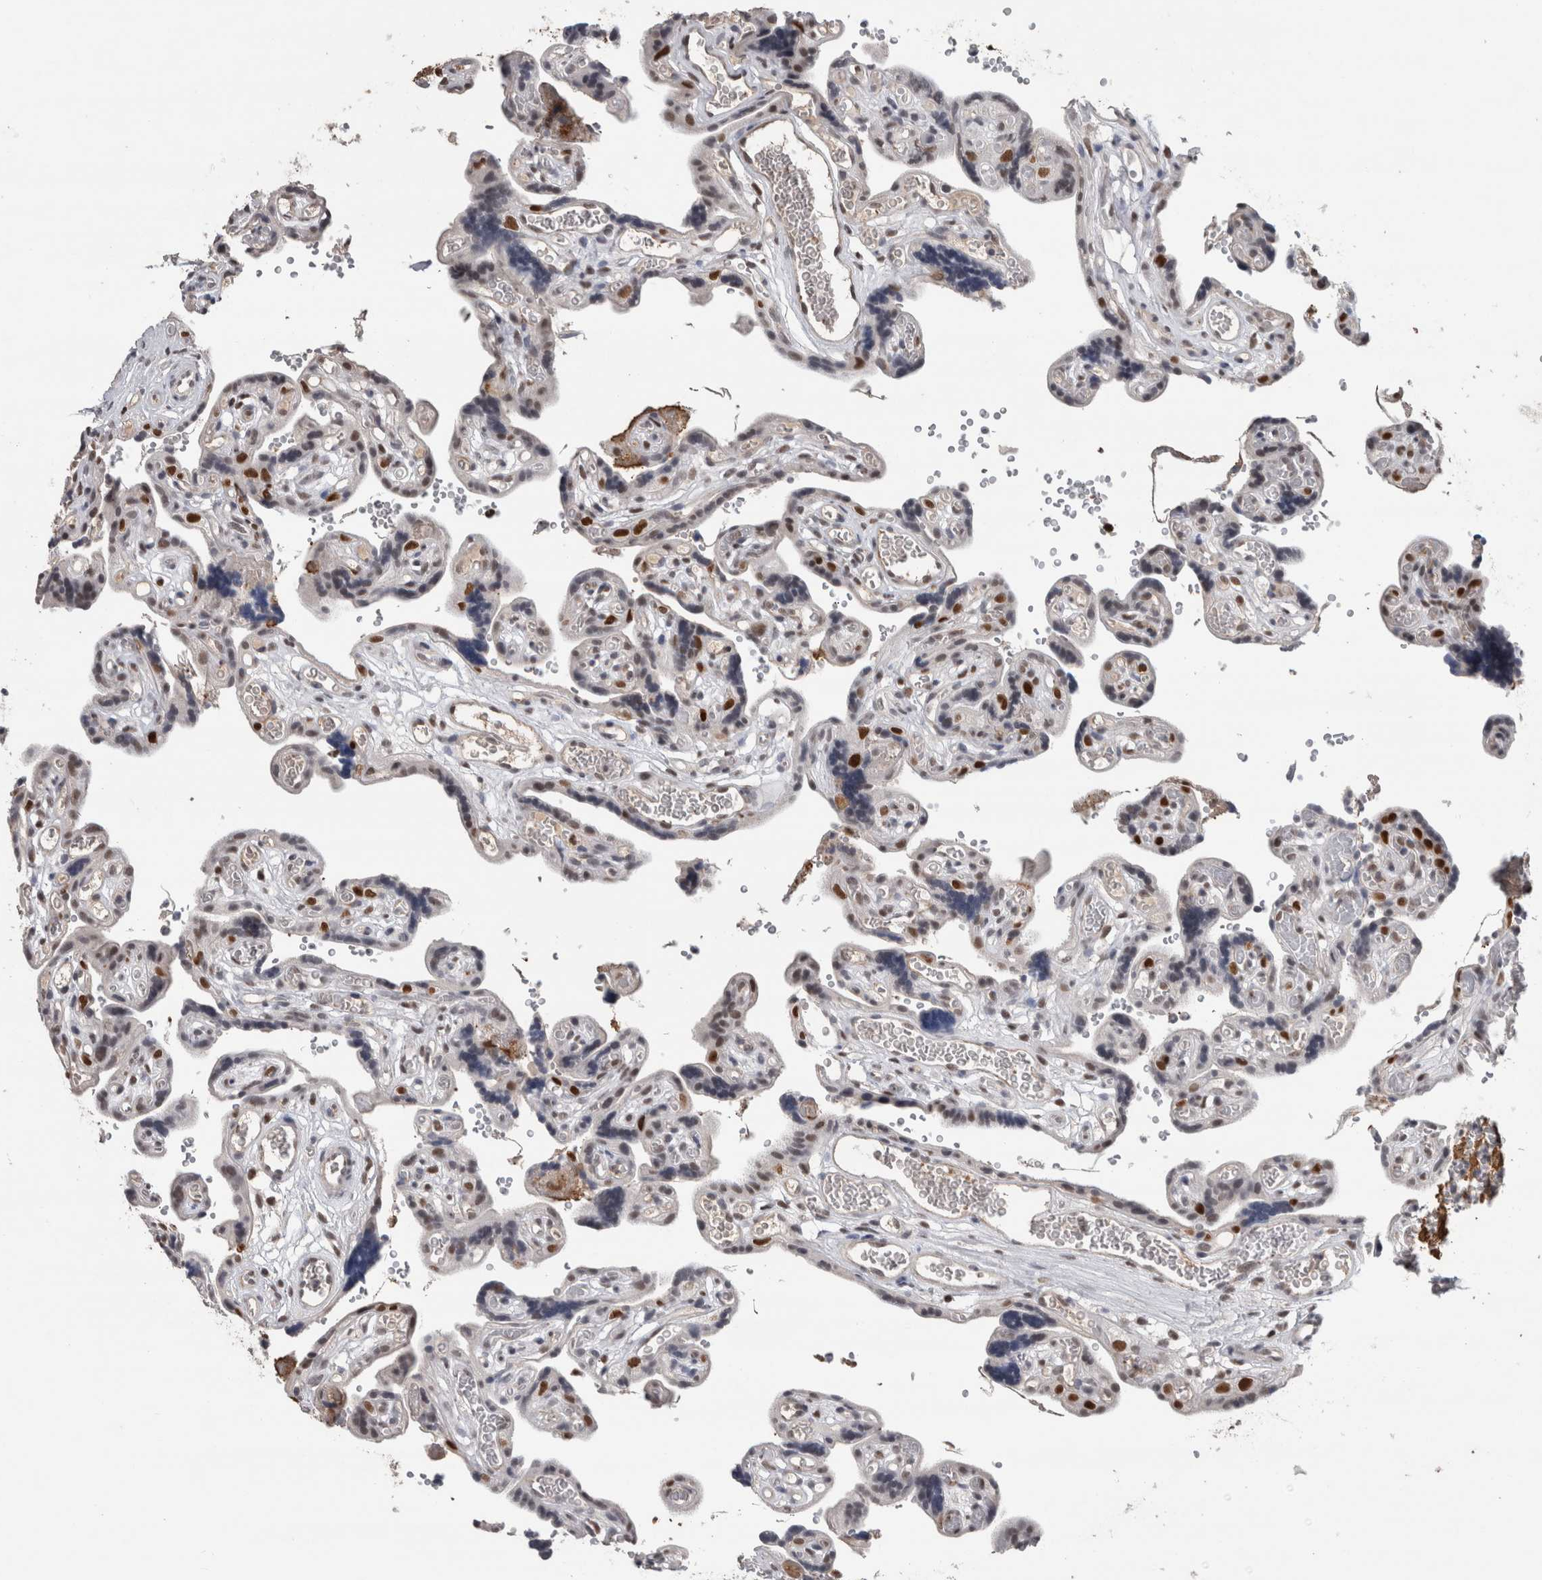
{"staining": {"intensity": "moderate", "quantity": ">75%", "location": "nuclear"}, "tissue": "placenta", "cell_type": "Decidual cells", "image_type": "normal", "snomed": [{"axis": "morphology", "description": "Normal tissue, NOS"}, {"axis": "topography", "description": "Placenta"}], "caption": "Decidual cells exhibit moderate nuclear expression in about >75% of cells in benign placenta. The staining was performed using DAB, with brown indicating positive protein expression. Nuclei are stained blue with hematoxylin.", "gene": "POLD2", "patient": {"sex": "female", "age": 30}}